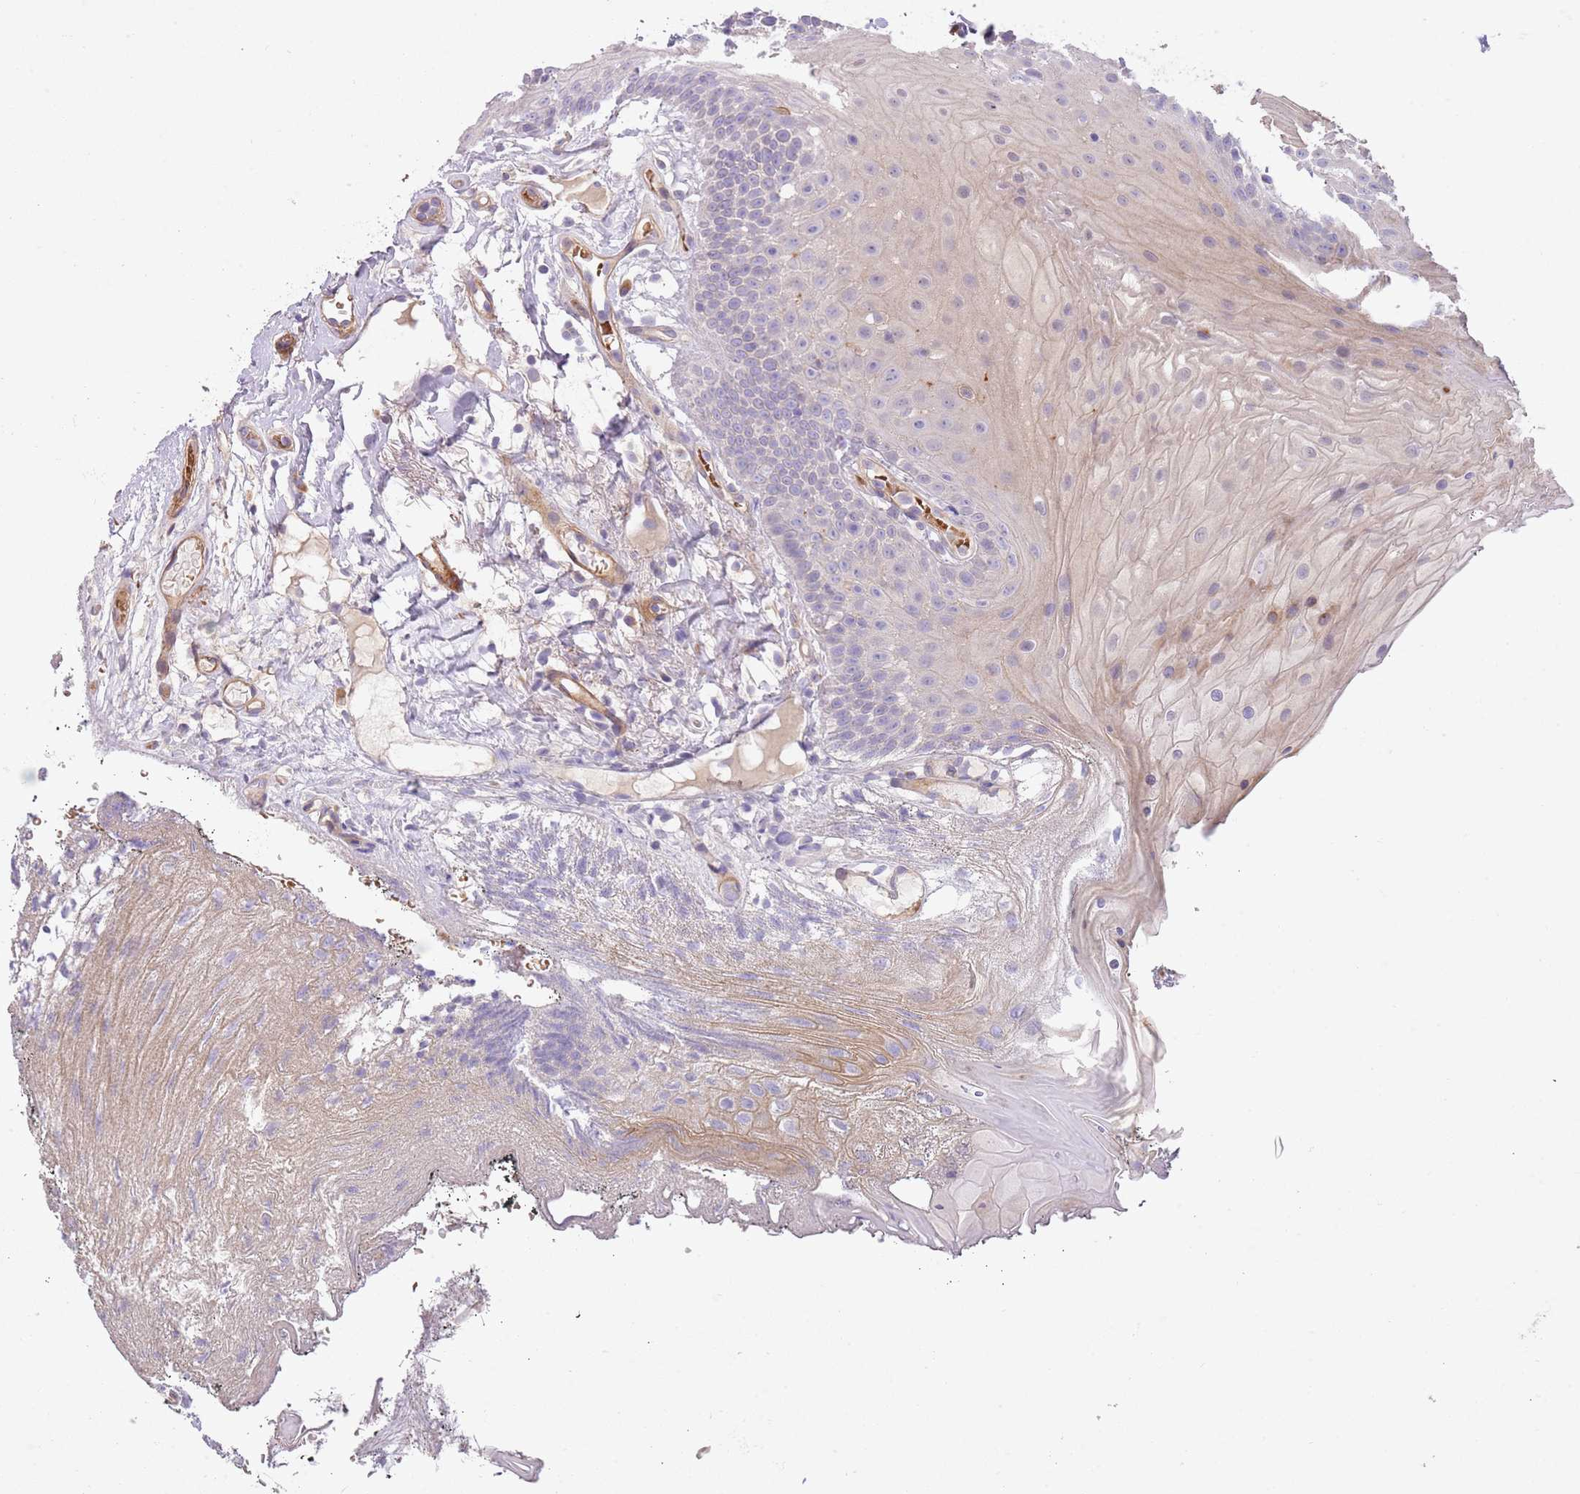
{"staining": {"intensity": "weak", "quantity": "<25%", "location": "cytoplasmic/membranous"}, "tissue": "oral mucosa", "cell_type": "Squamous epithelial cells", "image_type": "normal", "snomed": [{"axis": "morphology", "description": "Normal tissue, NOS"}, {"axis": "topography", "description": "Oral tissue"}], "caption": "This micrograph is of unremarkable oral mucosa stained with immunohistochemistry (IHC) to label a protein in brown with the nuclei are counter-stained blue. There is no staining in squamous epithelial cells. The staining is performed using DAB (3,3'-diaminobenzidine) brown chromogen with nuclei counter-stained in using hematoxylin.", "gene": "TINAGL1", "patient": {"sex": "female", "age": 80}}